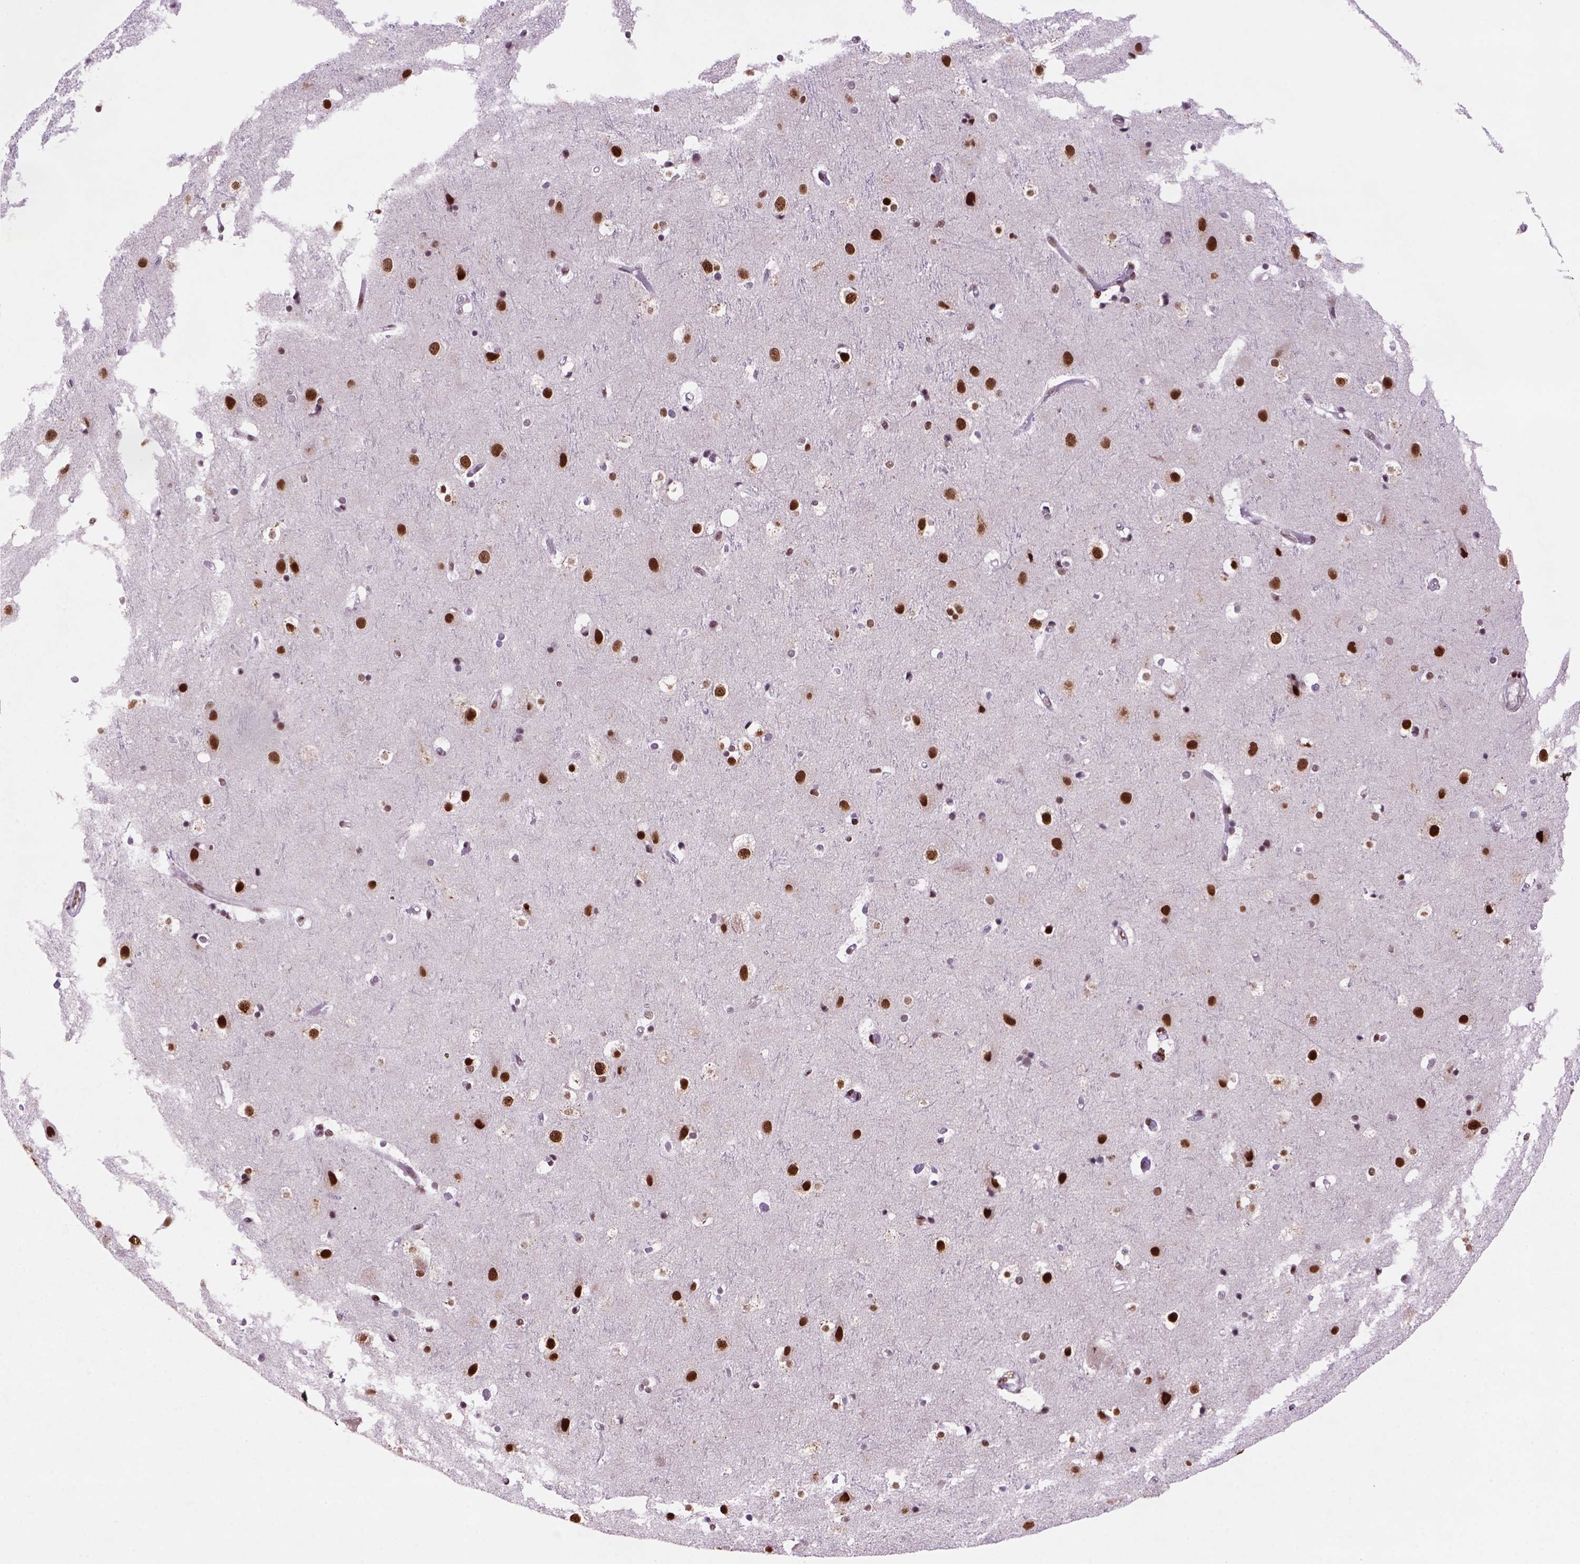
{"staining": {"intensity": "moderate", "quantity": ">75%", "location": "nuclear"}, "tissue": "cerebral cortex", "cell_type": "Endothelial cells", "image_type": "normal", "snomed": [{"axis": "morphology", "description": "Normal tissue, NOS"}, {"axis": "topography", "description": "Cerebral cortex"}], "caption": "The photomicrograph exhibits staining of benign cerebral cortex, revealing moderate nuclear protein expression (brown color) within endothelial cells.", "gene": "NSMCE2", "patient": {"sex": "female", "age": 52}}